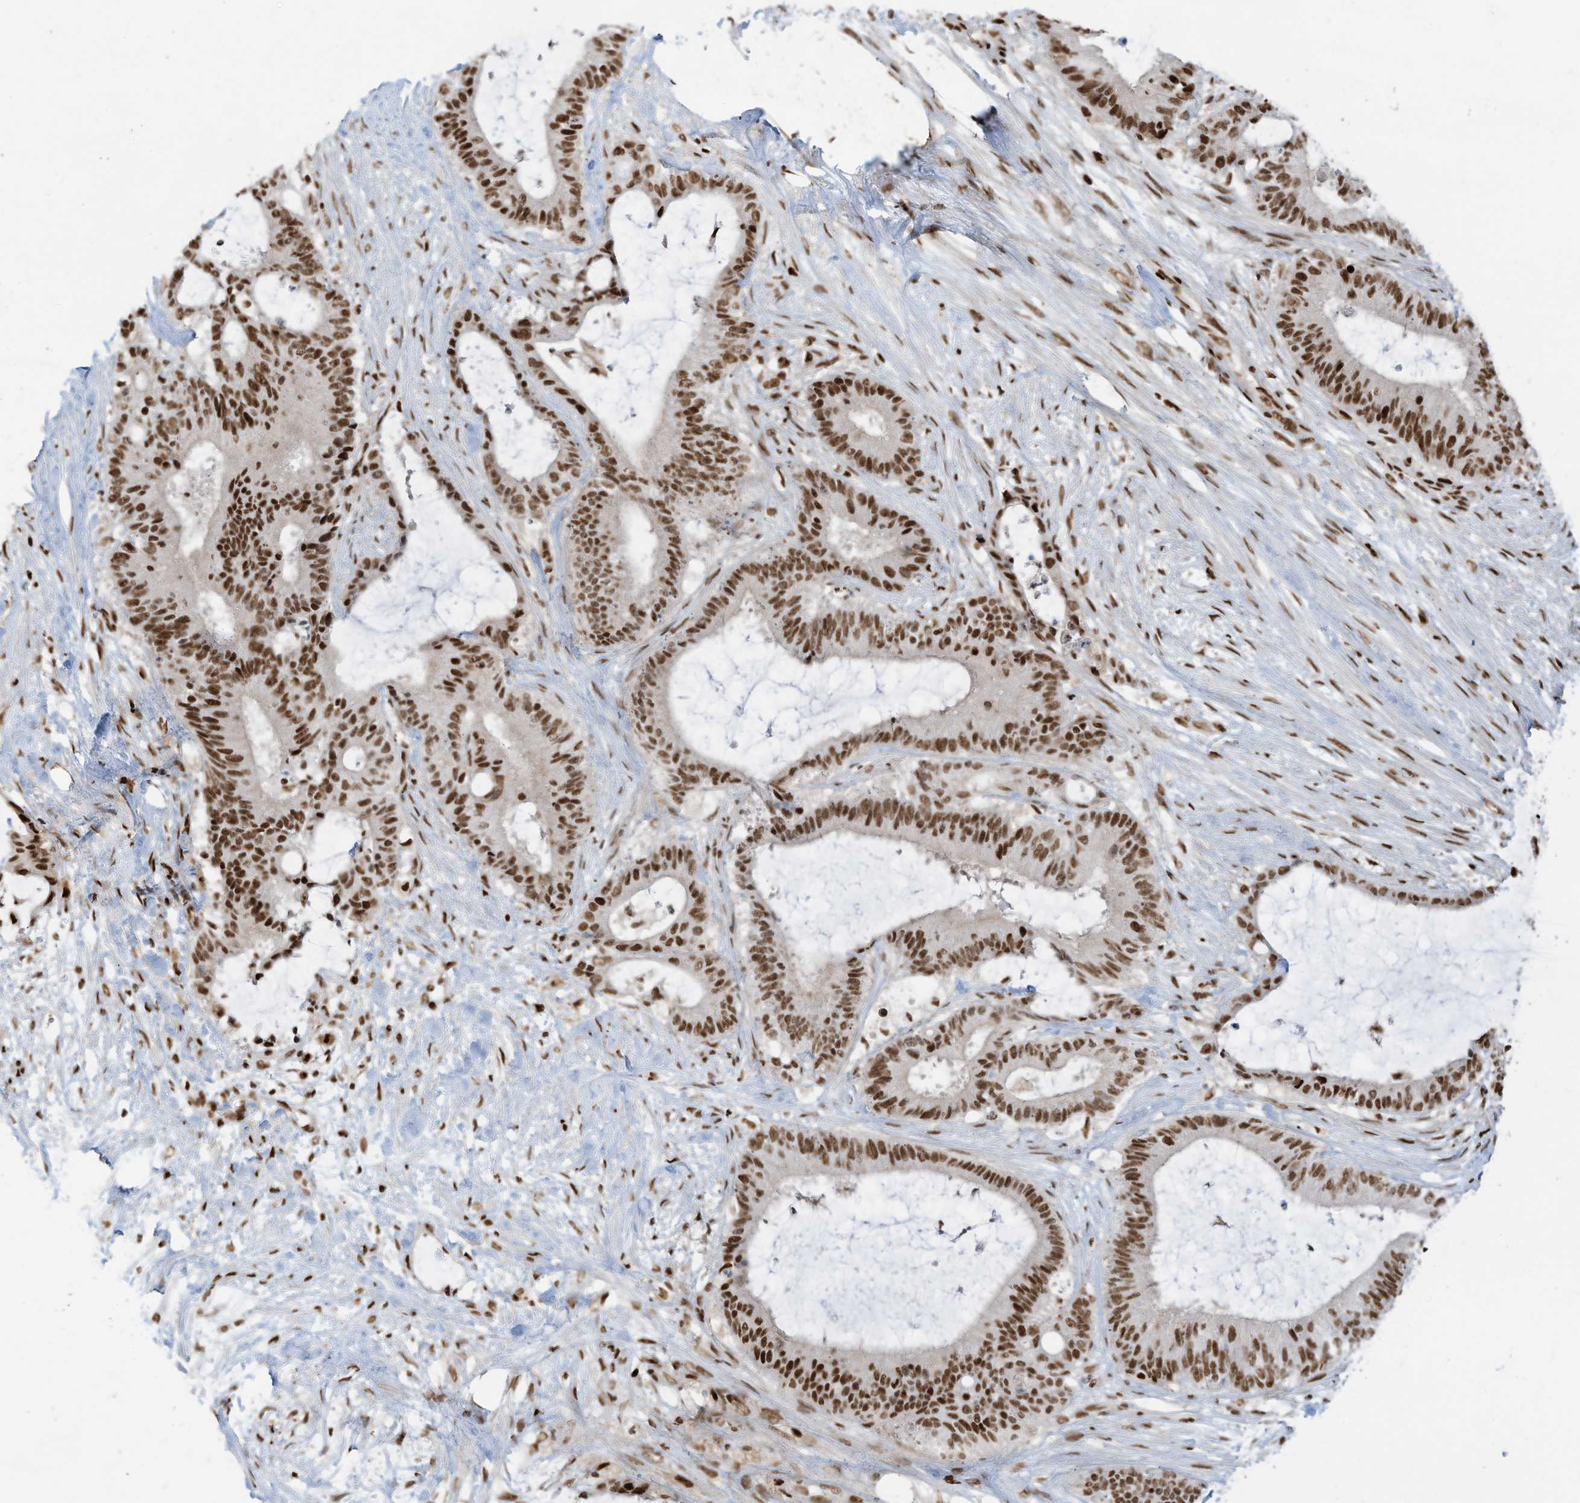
{"staining": {"intensity": "strong", "quantity": ">75%", "location": "nuclear"}, "tissue": "liver cancer", "cell_type": "Tumor cells", "image_type": "cancer", "snomed": [{"axis": "morphology", "description": "Normal tissue, NOS"}, {"axis": "morphology", "description": "Cholangiocarcinoma"}, {"axis": "topography", "description": "Liver"}, {"axis": "topography", "description": "Peripheral nerve tissue"}], "caption": "Brown immunohistochemical staining in human liver cancer displays strong nuclear expression in approximately >75% of tumor cells.", "gene": "SAMD15", "patient": {"sex": "female", "age": 73}}